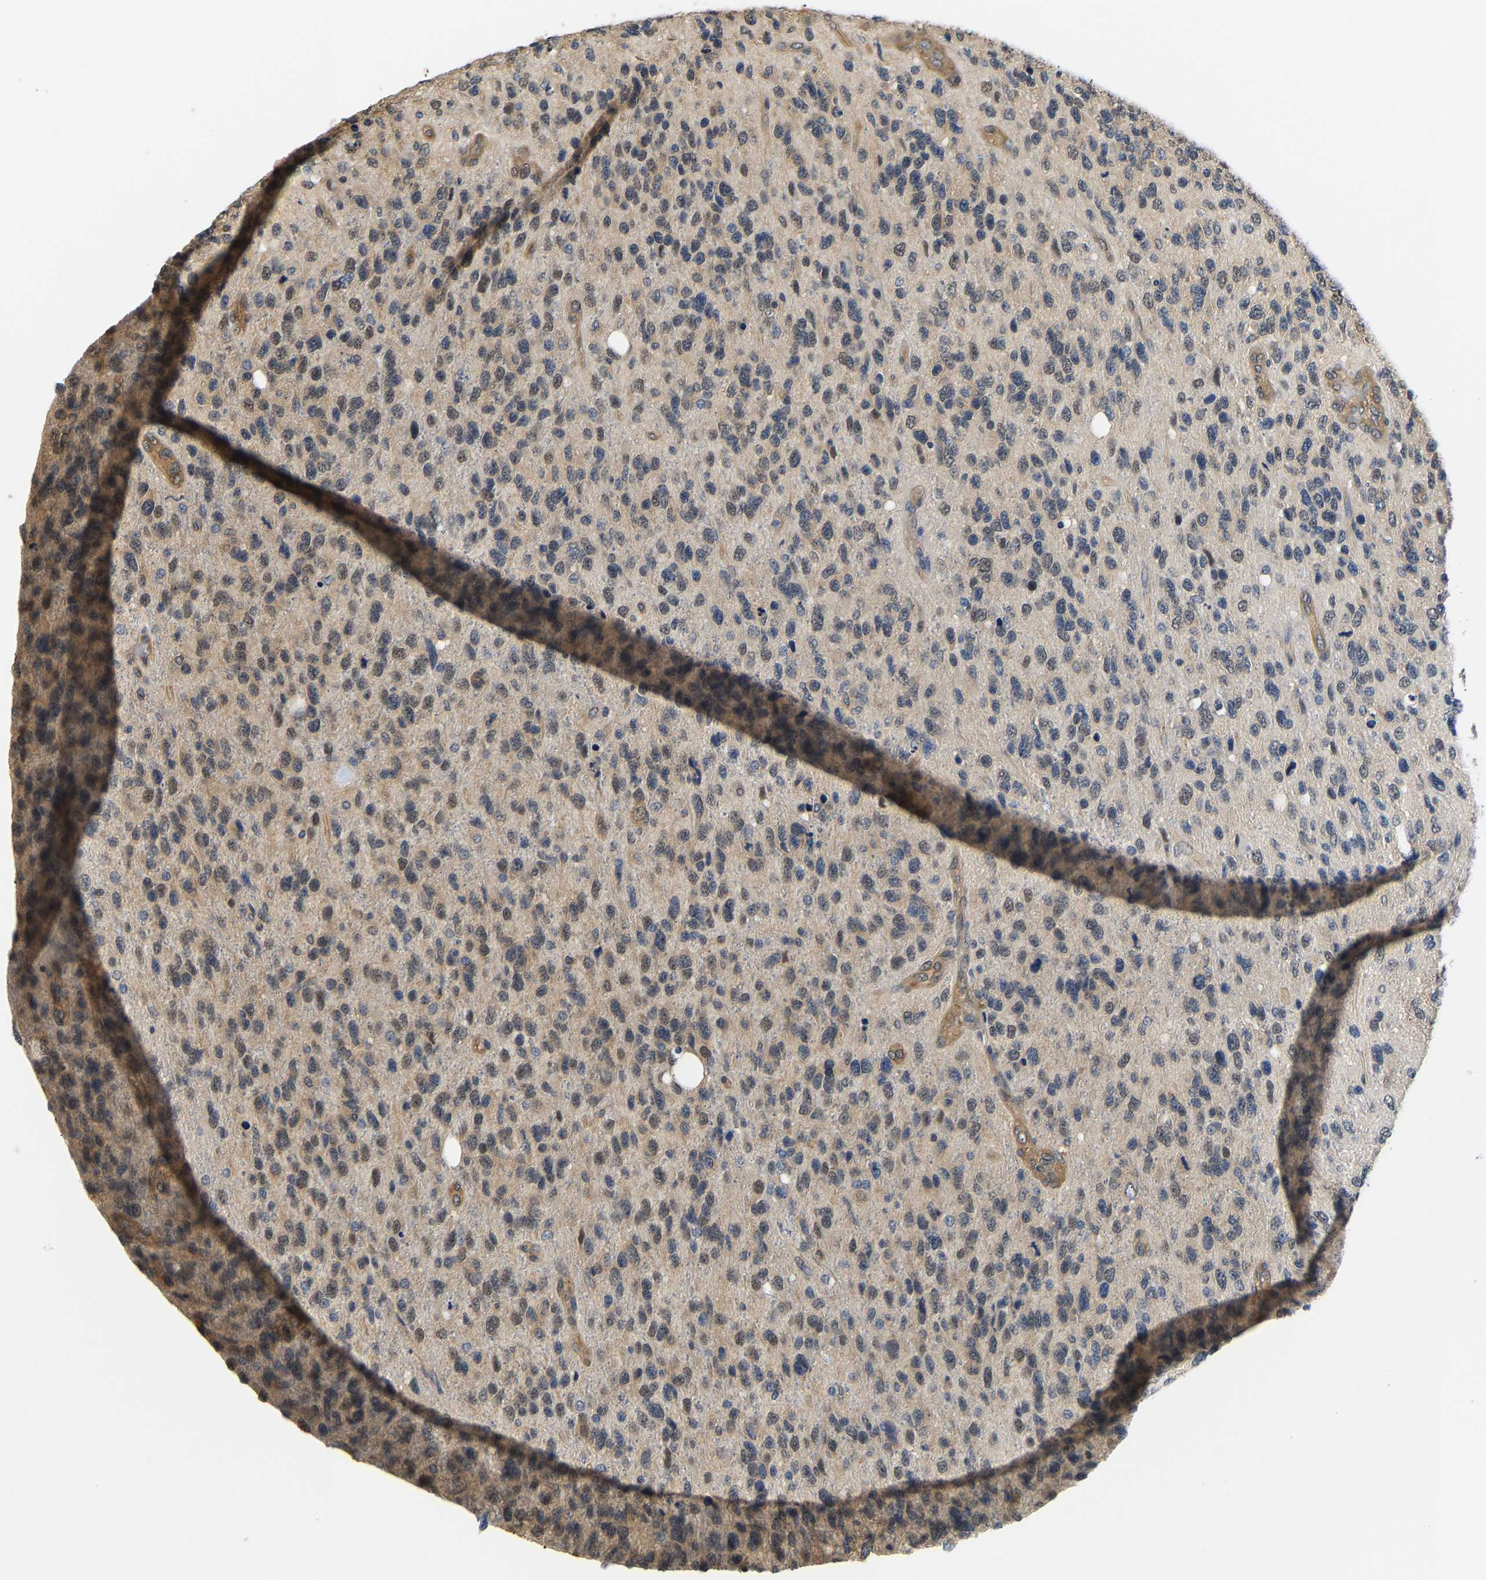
{"staining": {"intensity": "weak", "quantity": "<25%", "location": "cytoplasmic/membranous,nuclear"}, "tissue": "glioma", "cell_type": "Tumor cells", "image_type": "cancer", "snomed": [{"axis": "morphology", "description": "Glioma, malignant, High grade"}, {"axis": "topography", "description": "Brain"}], "caption": "High power microscopy histopathology image of an immunohistochemistry (IHC) histopathology image of malignant glioma (high-grade), revealing no significant positivity in tumor cells.", "gene": "ARHGEF12", "patient": {"sex": "female", "age": 58}}